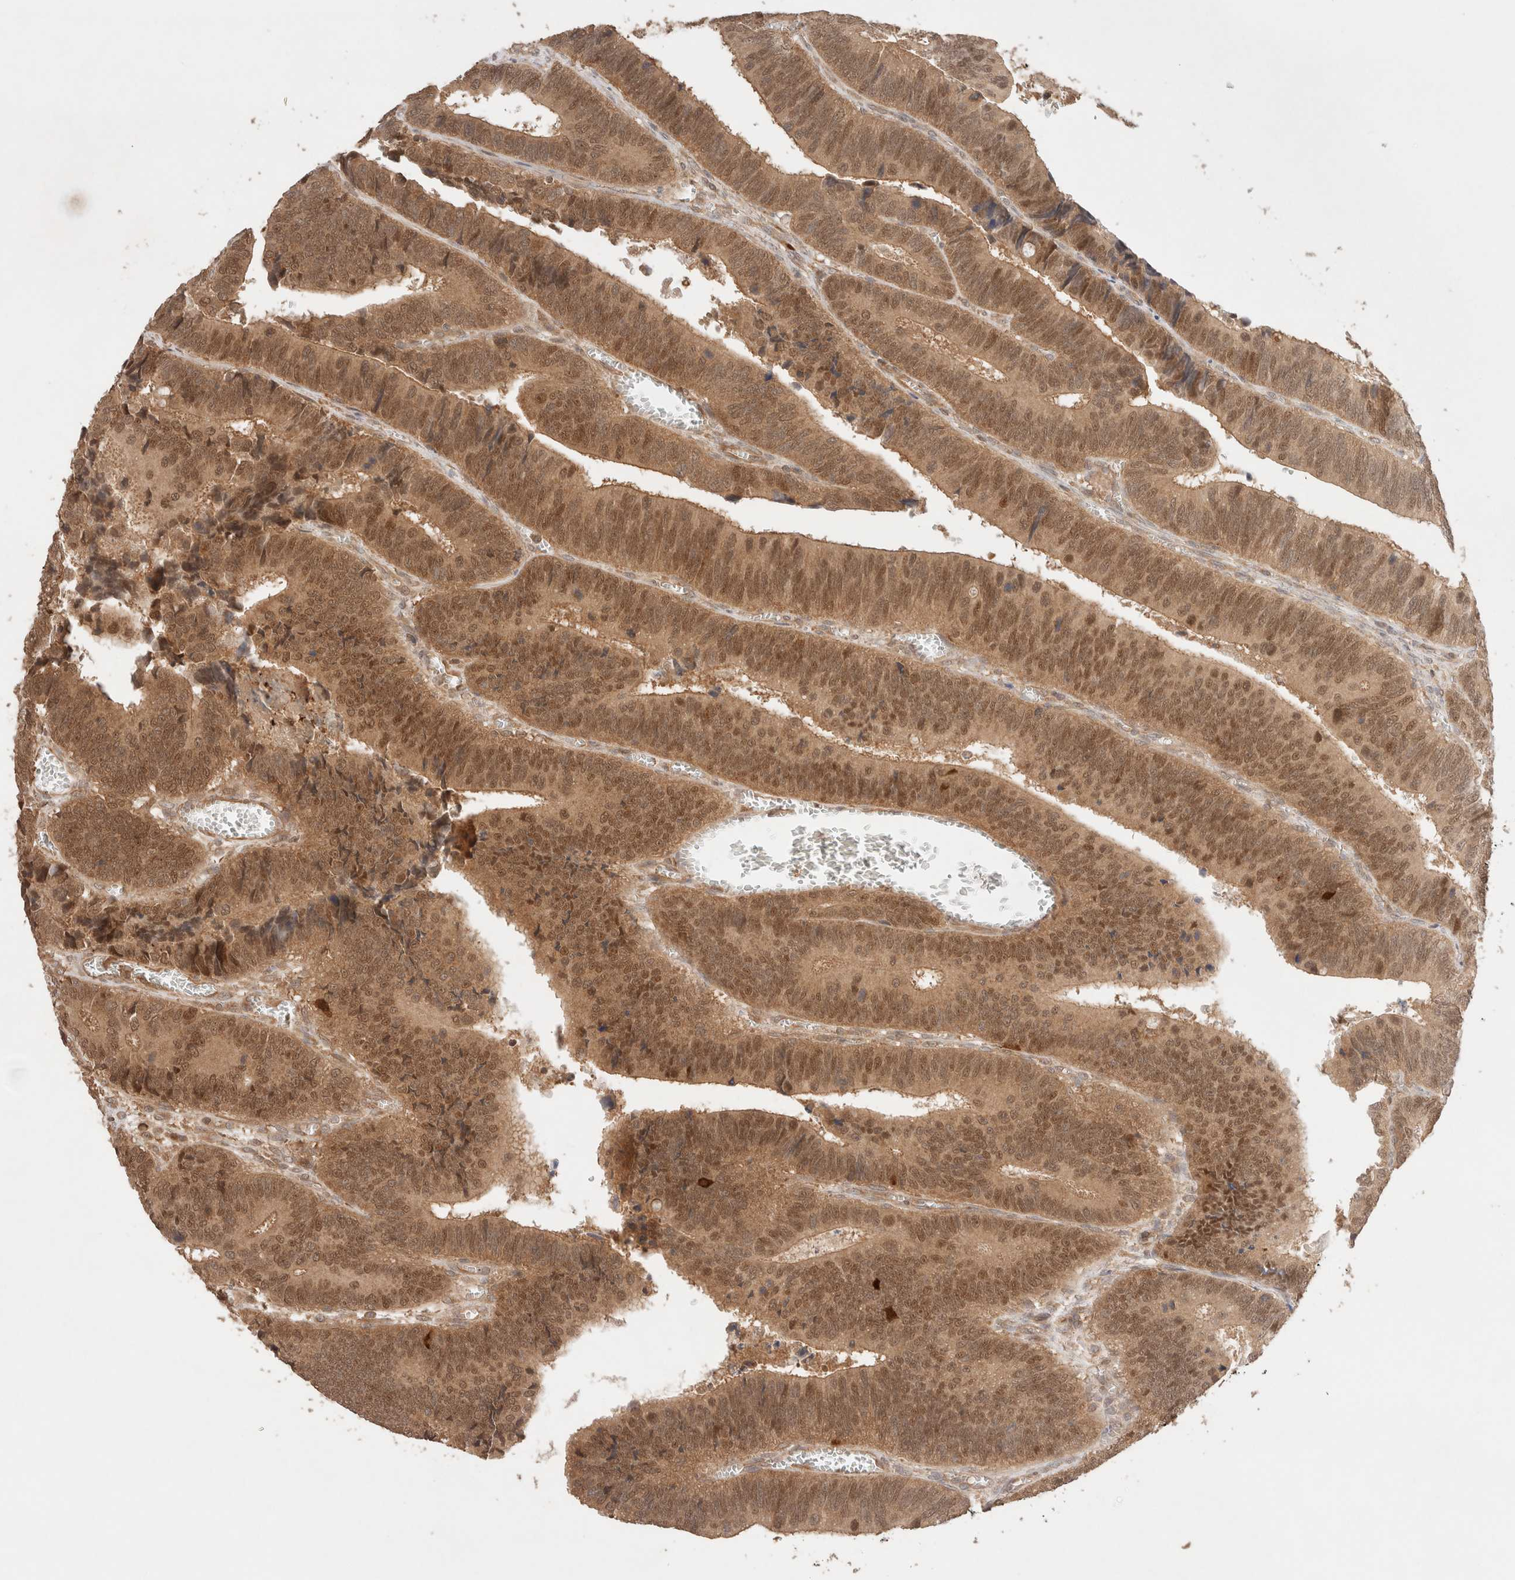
{"staining": {"intensity": "moderate", "quantity": ">75%", "location": "cytoplasmic/membranous,nuclear"}, "tissue": "colorectal cancer", "cell_type": "Tumor cells", "image_type": "cancer", "snomed": [{"axis": "morphology", "description": "Inflammation, NOS"}, {"axis": "morphology", "description": "Adenocarcinoma, NOS"}, {"axis": "topography", "description": "Colon"}], "caption": "Immunohistochemical staining of colorectal cancer (adenocarcinoma) demonstrates moderate cytoplasmic/membranous and nuclear protein expression in about >75% of tumor cells. The staining is performed using DAB brown chromogen to label protein expression. The nuclei are counter-stained blue using hematoxylin.", "gene": "CARNMT1", "patient": {"sex": "male", "age": 72}}